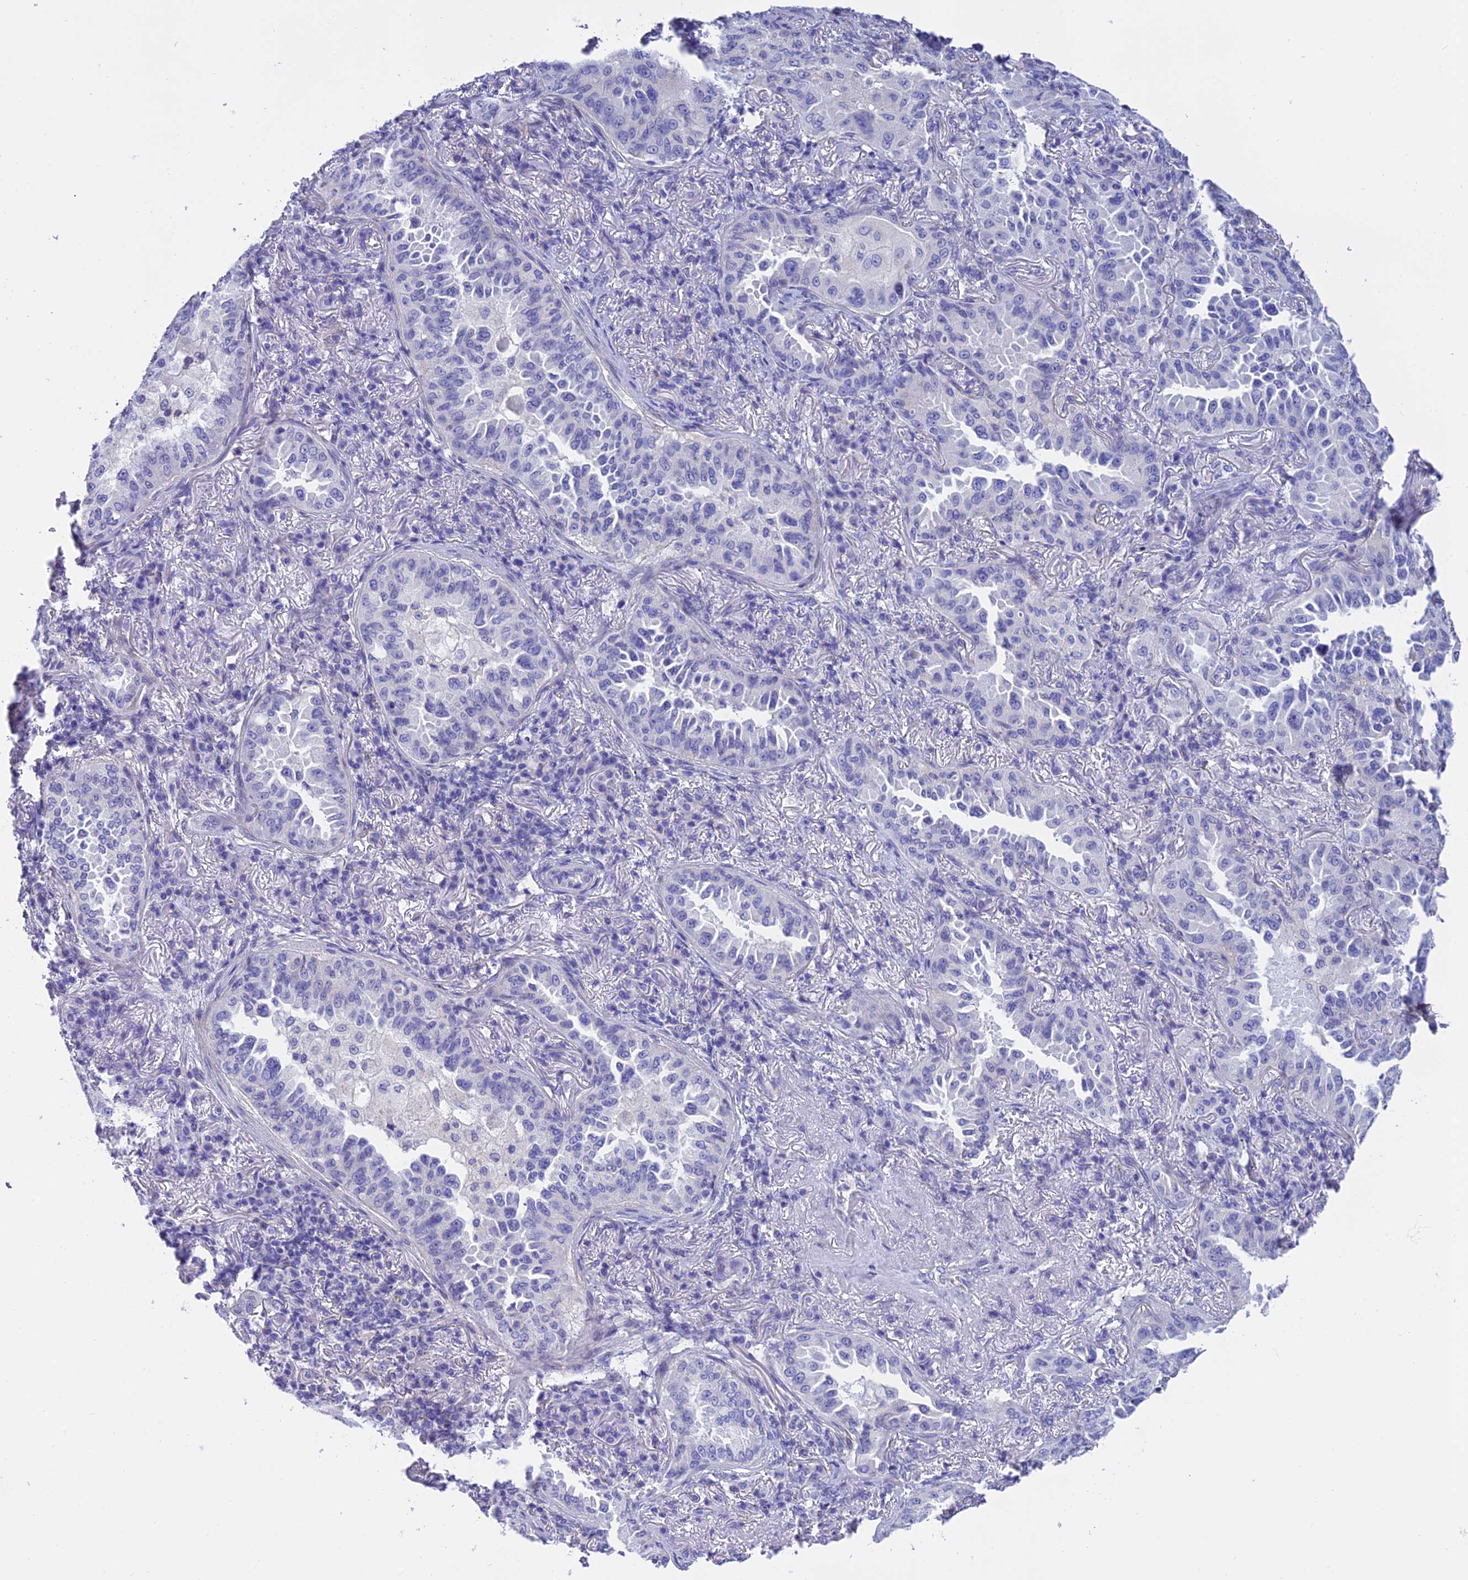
{"staining": {"intensity": "negative", "quantity": "none", "location": "none"}, "tissue": "lung cancer", "cell_type": "Tumor cells", "image_type": "cancer", "snomed": [{"axis": "morphology", "description": "Adenocarcinoma, NOS"}, {"axis": "topography", "description": "Lung"}], "caption": "Tumor cells are negative for brown protein staining in lung adenocarcinoma.", "gene": "C17orf67", "patient": {"sex": "female", "age": 69}}